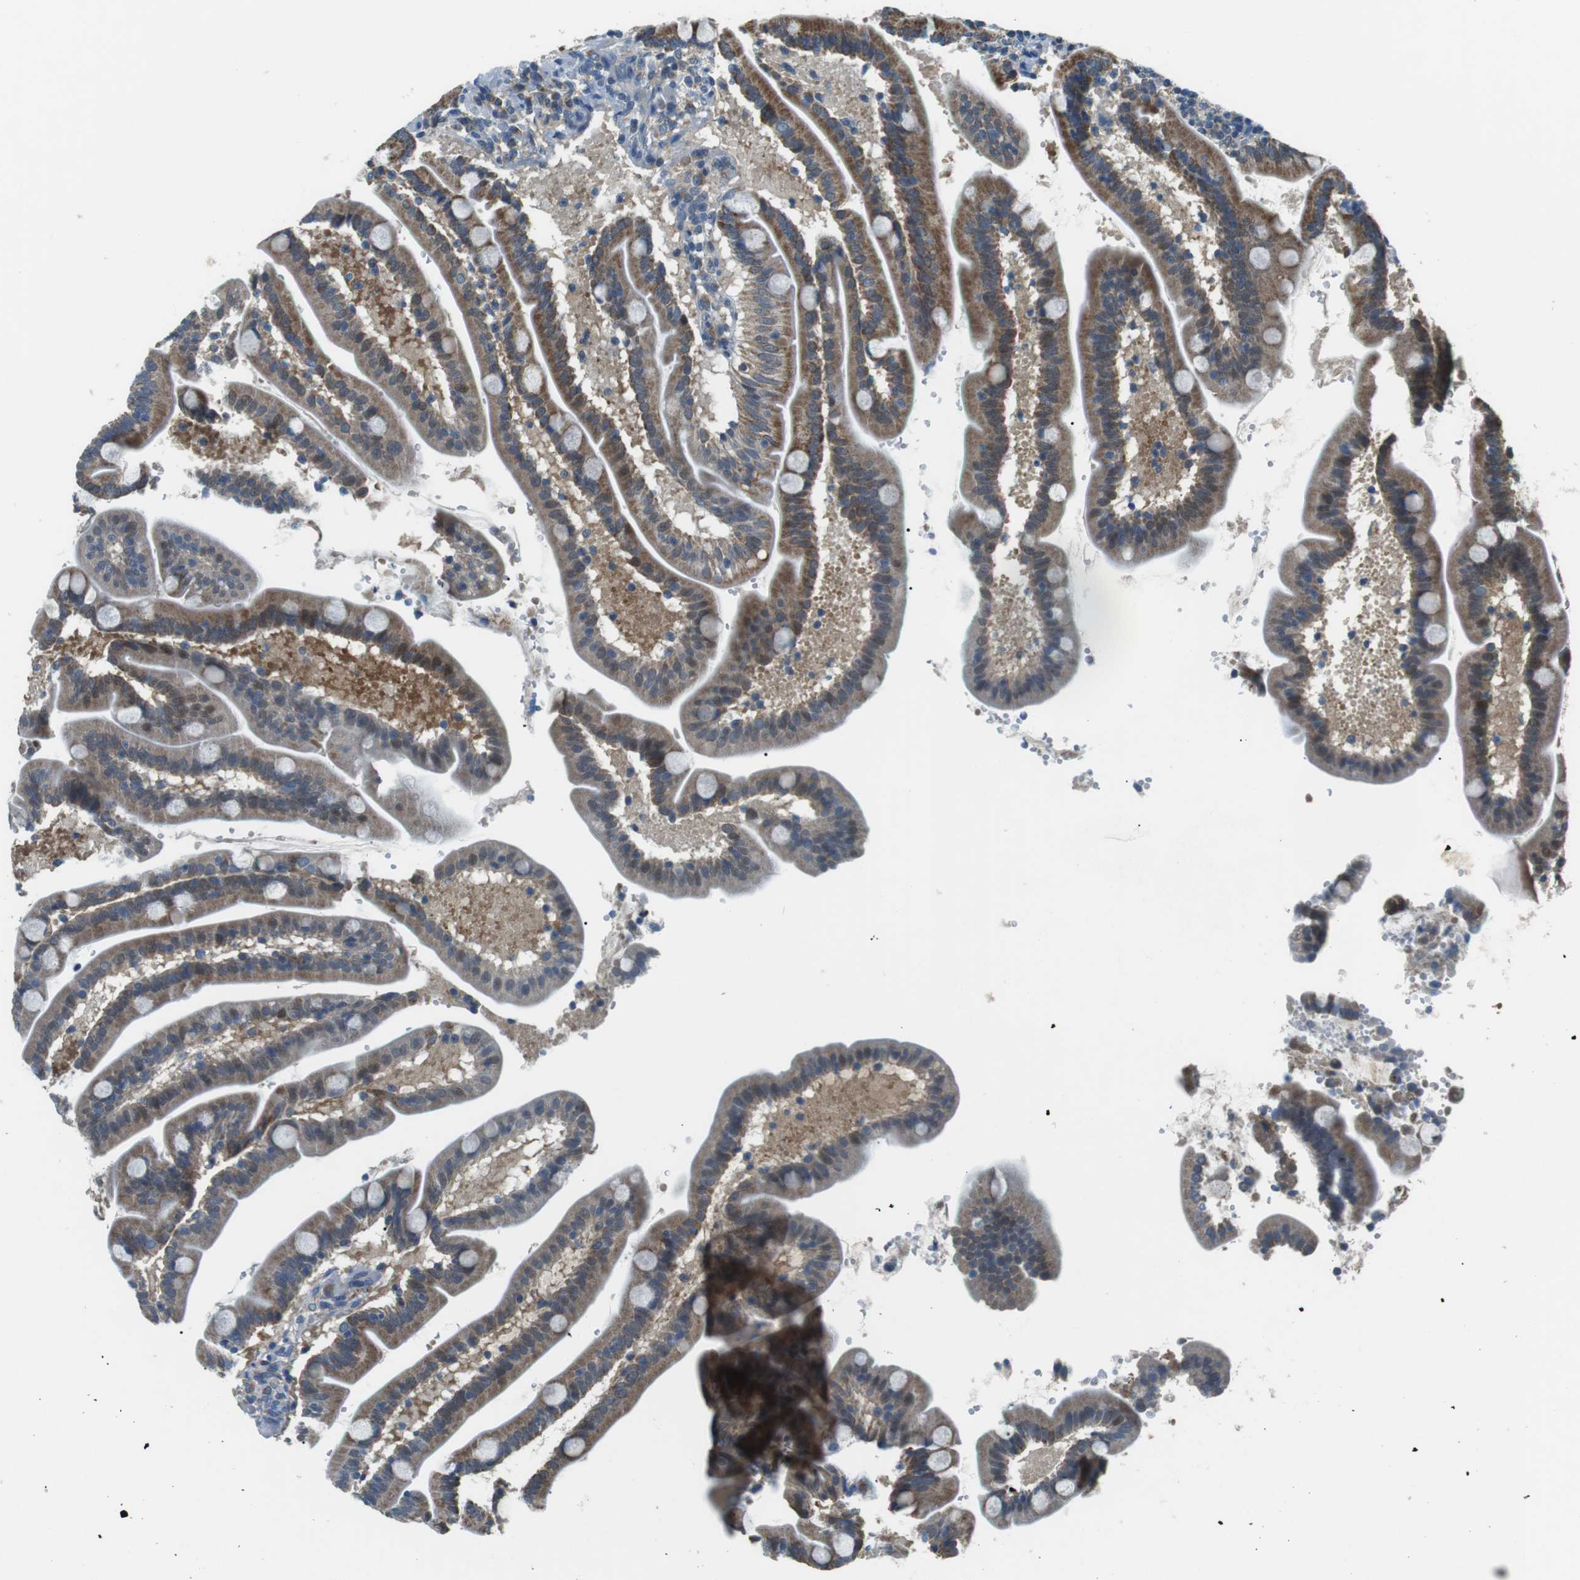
{"staining": {"intensity": "moderate", "quantity": ">75%", "location": "cytoplasmic/membranous"}, "tissue": "duodenum", "cell_type": "Glandular cells", "image_type": "normal", "snomed": [{"axis": "morphology", "description": "Normal tissue, NOS"}, {"axis": "topography", "description": "Duodenum"}], "caption": "Protein staining of benign duodenum demonstrates moderate cytoplasmic/membranous staining in about >75% of glandular cells. (Brightfield microscopy of DAB IHC at high magnification).", "gene": "BACE1", "patient": {"sex": "male", "age": 54}}